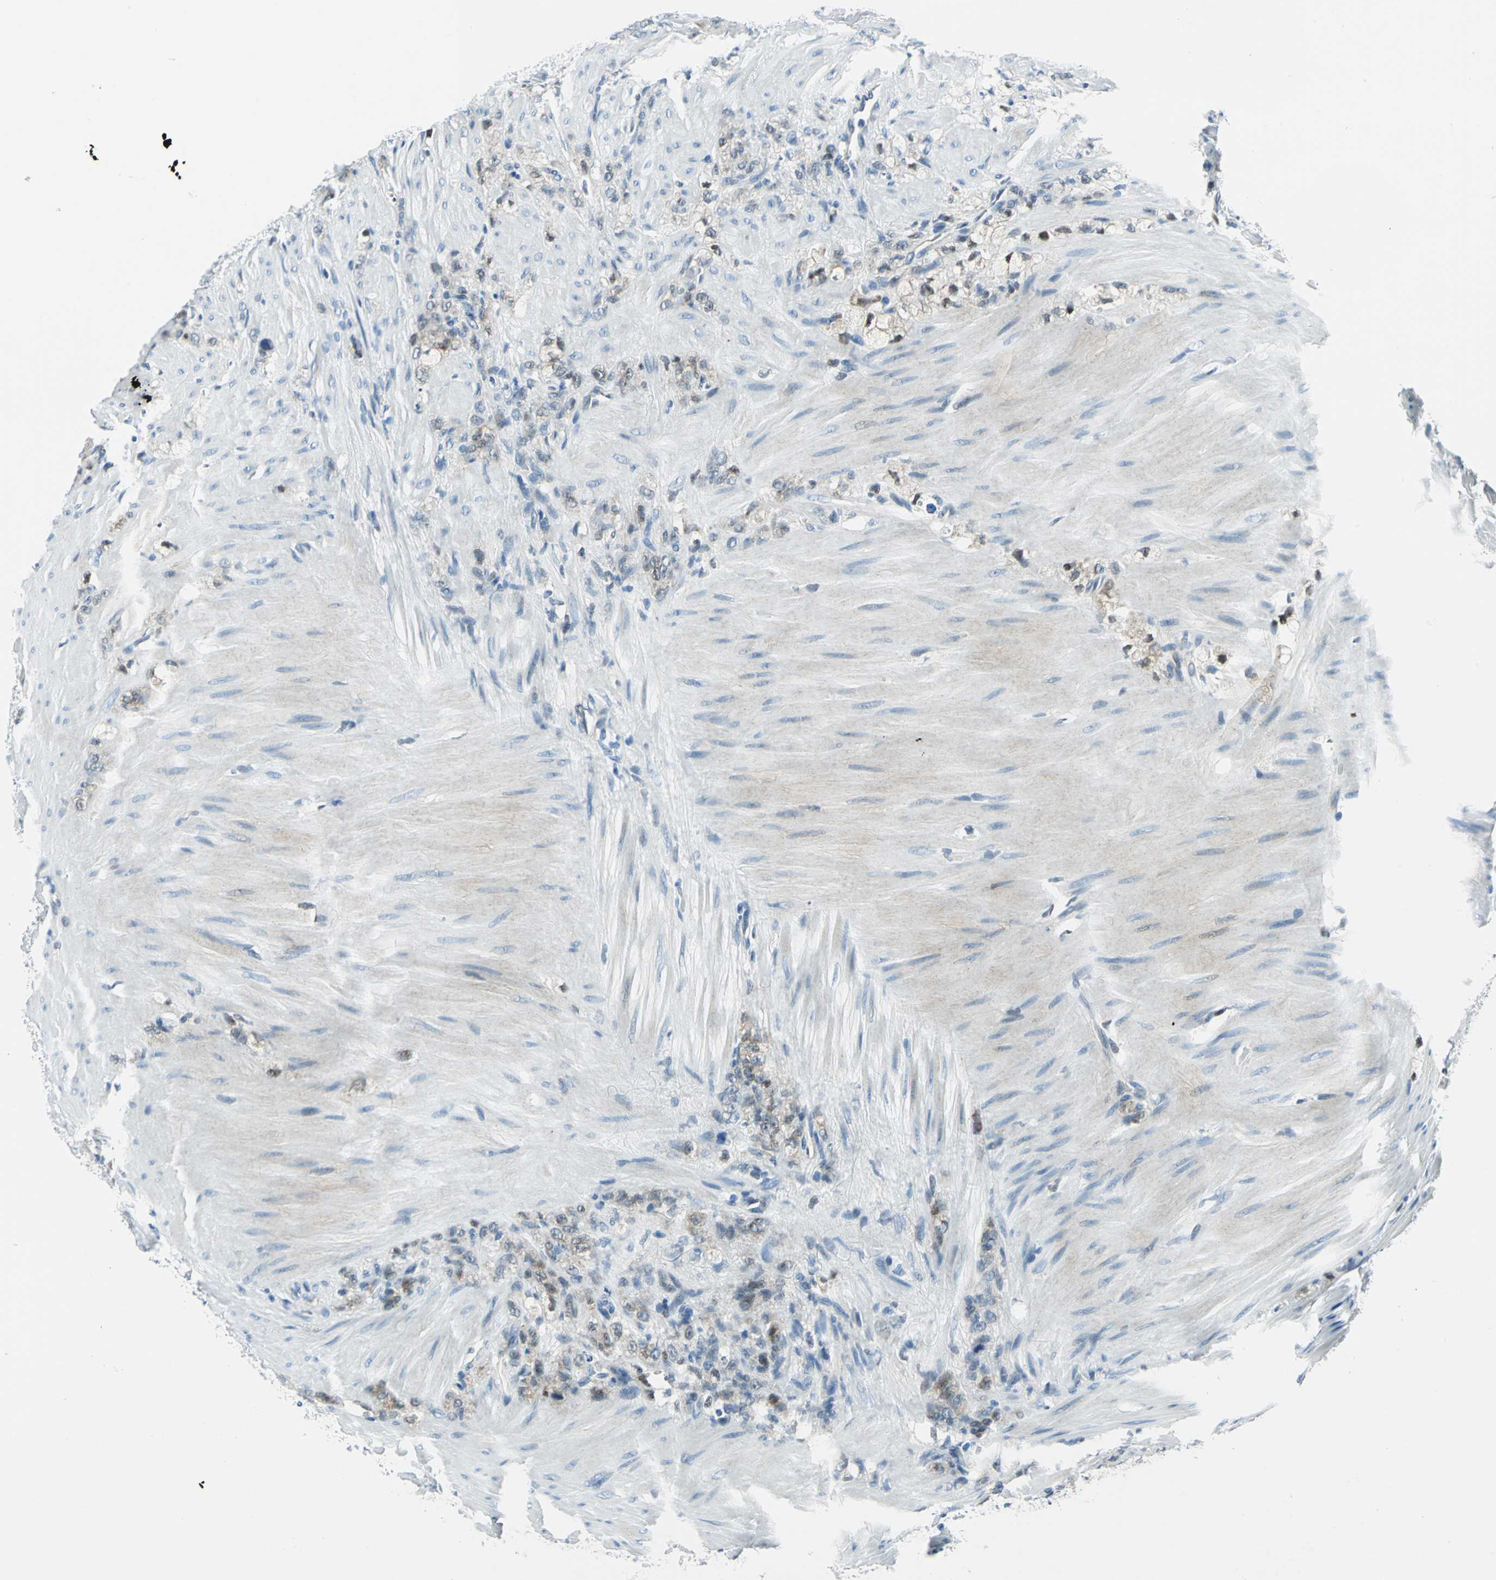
{"staining": {"intensity": "moderate", "quantity": "<25%", "location": "cytoplasmic/membranous,nuclear"}, "tissue": "stomach cancer", "cell_type": "Tumor cells", "image_type": "cancer", "snomed": [{"axis": "morphology", "description": "Adenocarcinoma, NOS"}, {"axis": "topography", "description": "Stomach"}], "caption": "This histopathology image exhibits stomach cancer (adenocarcinoma) stained with immunohistochemistry to label a protein in brown. The cytoplasmic/membranous and nuclear of tumor cells show moderate positivity for the protein. Nuclei are counter-stained blue.", "gene": "AKR1A1", "patient": {"sex": "male", "age": 82}}